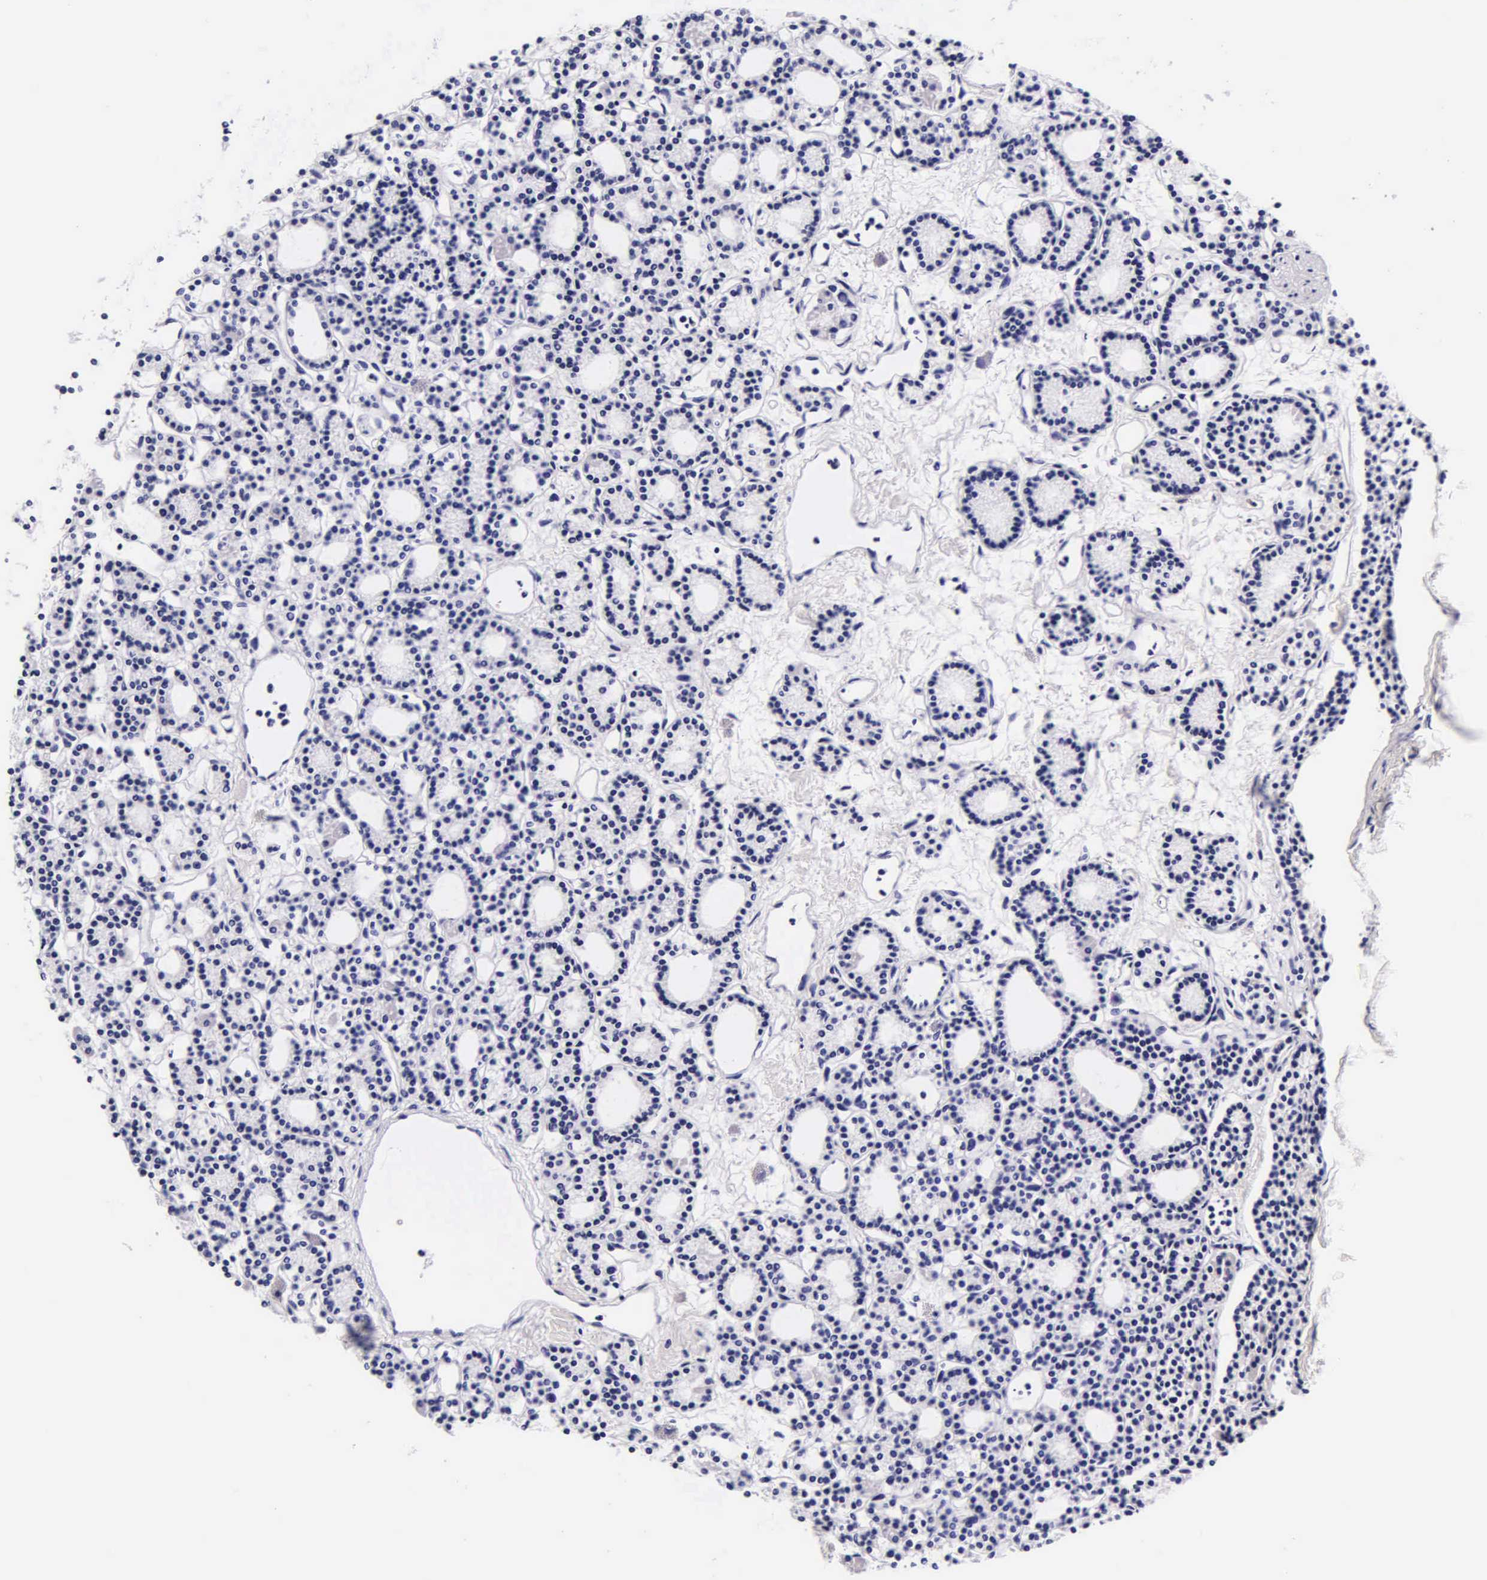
{"staining": {"intensity": "negative", "quantity": "none", "location": "none"}, "tissue": "parathyroid gland", "cell_type": "Glandular cells", "image_type": "normal", "snomed": [{"axis": "morphology", "description": "Normal tissue, NOS"}, {"axis": "topography", "description": "Parathyroid gland"}], "caption": "Immunohistochemical staining of normal parathyroid gland reveals no significant staining in glandular cells. (DAB (3,3'-diaminobenzidine) immunohistochemistry visualized using brightfield microscopy, high magnification).", "gene": "DGCR2", "patient": {"sex": "male", "age": 85}}